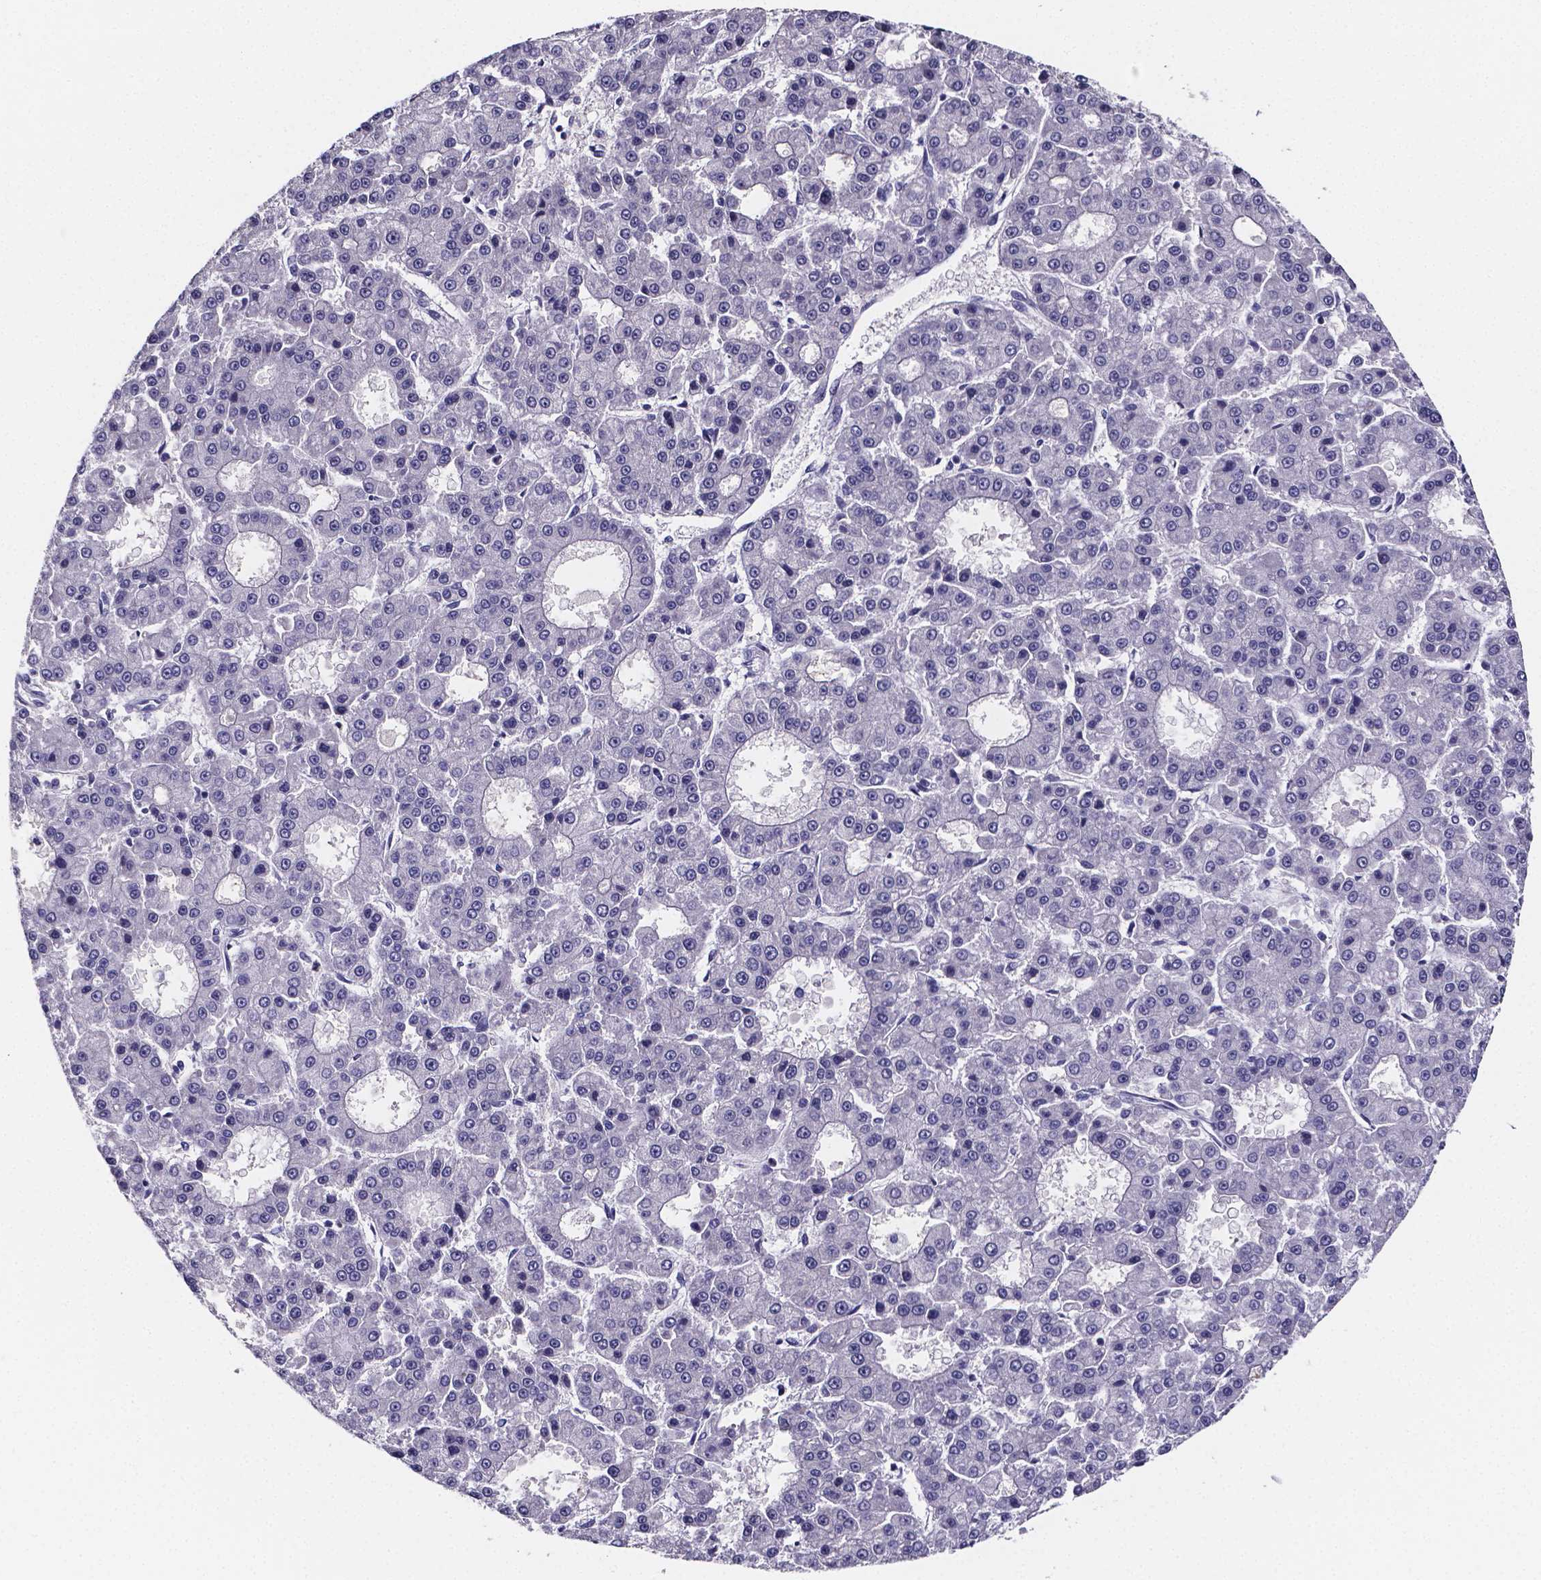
{"staining": {"intensity": "negative", "quantity": "none", "location": "none"}, "tissue": "liver cancer", "cell_type": "Tumor cells", "image_type": "cancer", "snomed": [{"axis": "morphology", "description": "Carcinoma, Hepatocellular, NOS"}, {"axis": "topography", "description": "Liver"}], "caption": "This is an immunohistochemistry image of human liver cancer (hepatocellular carcinoma). There is no positivity in tumor cells.", "gene": "IZUMO1", "patient": {"sex": "male", "age": 70}}